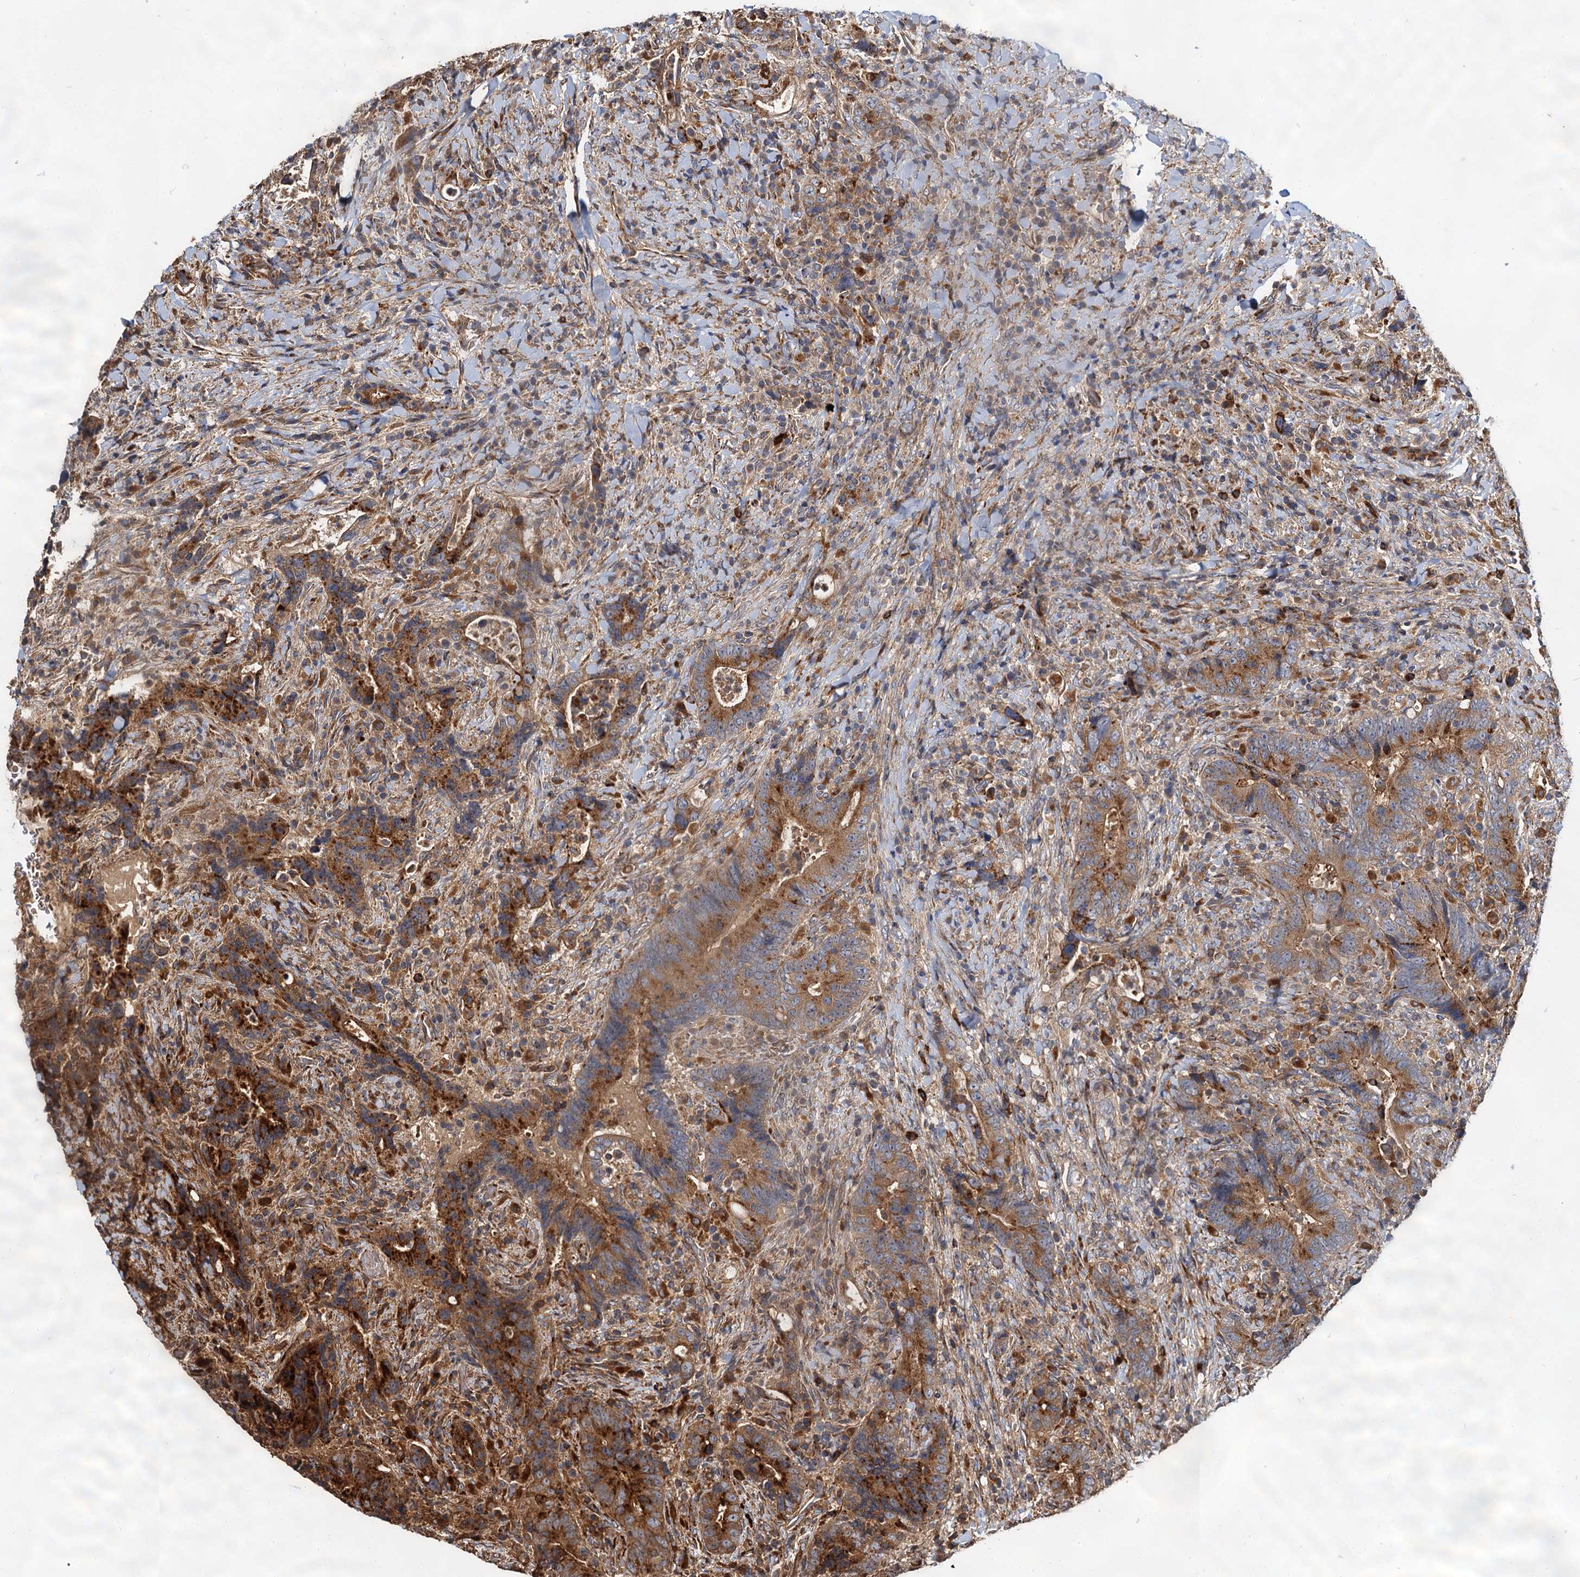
{"staining": {"intensity": "strong", "quantity": ">75%", "location": "cytoplasmic/membranous"}, "tissue": "colorectal cancer", "cell_type": "Tumor cells", "image_type": "cancer", "snomed": [{"axis": "morphology", "description": "Adenocarcinoma, NOS"}, {"axis": "topography", "description": "Colon"}], "caption": "Strong cytoplasmic/membranous protein positivity is present in about >75% of tumor cells in colorectal cancer. The staining was performed using DAB to visualize the protein expression in brown, while the nuclei were stained in blue with hematoxylin (Magnification: 20x).", "gene": "WDR73", "patient": {"sex": "female", "age": 75}}